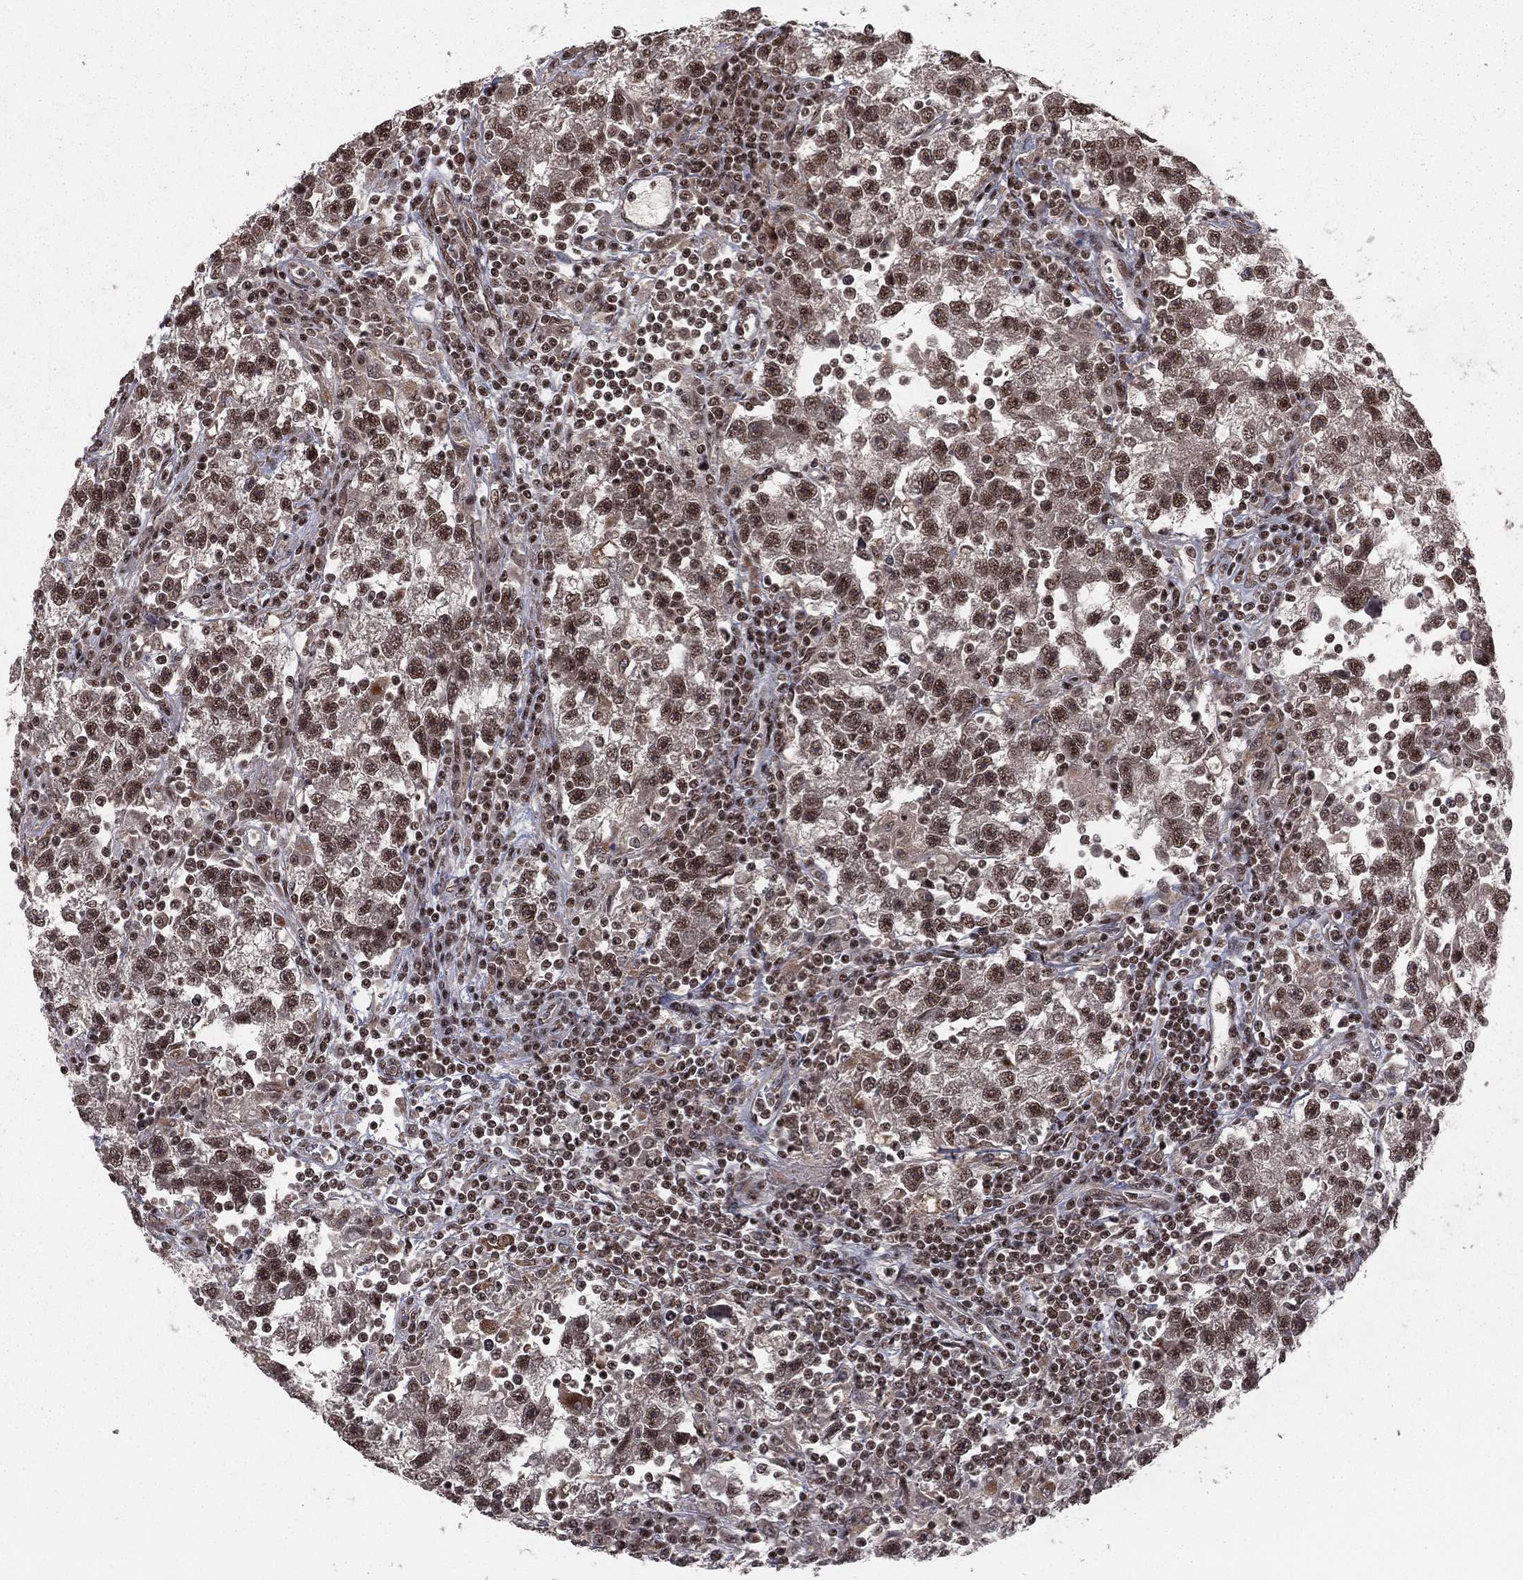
{"staining": {"intensity": "strong", "quantity": ">75%", "location": "nuclear"}, "tissue": "testis cancer", "cell_type": "Tumor cells", "image_type": "cancer", "snomed": [{"axis": "morphology", "description": "Seminoma, NOS"}, {"axis": "topography", "description": "Testis"}], "caption": "Protein staining demonstrates strong nuclear staining in about >75% of tumor cells in testis cancer. (IHC, brightfield microscopy, high magnification).", "gene": "NFYB", "patient": {"sex": "male", "age": 47}}